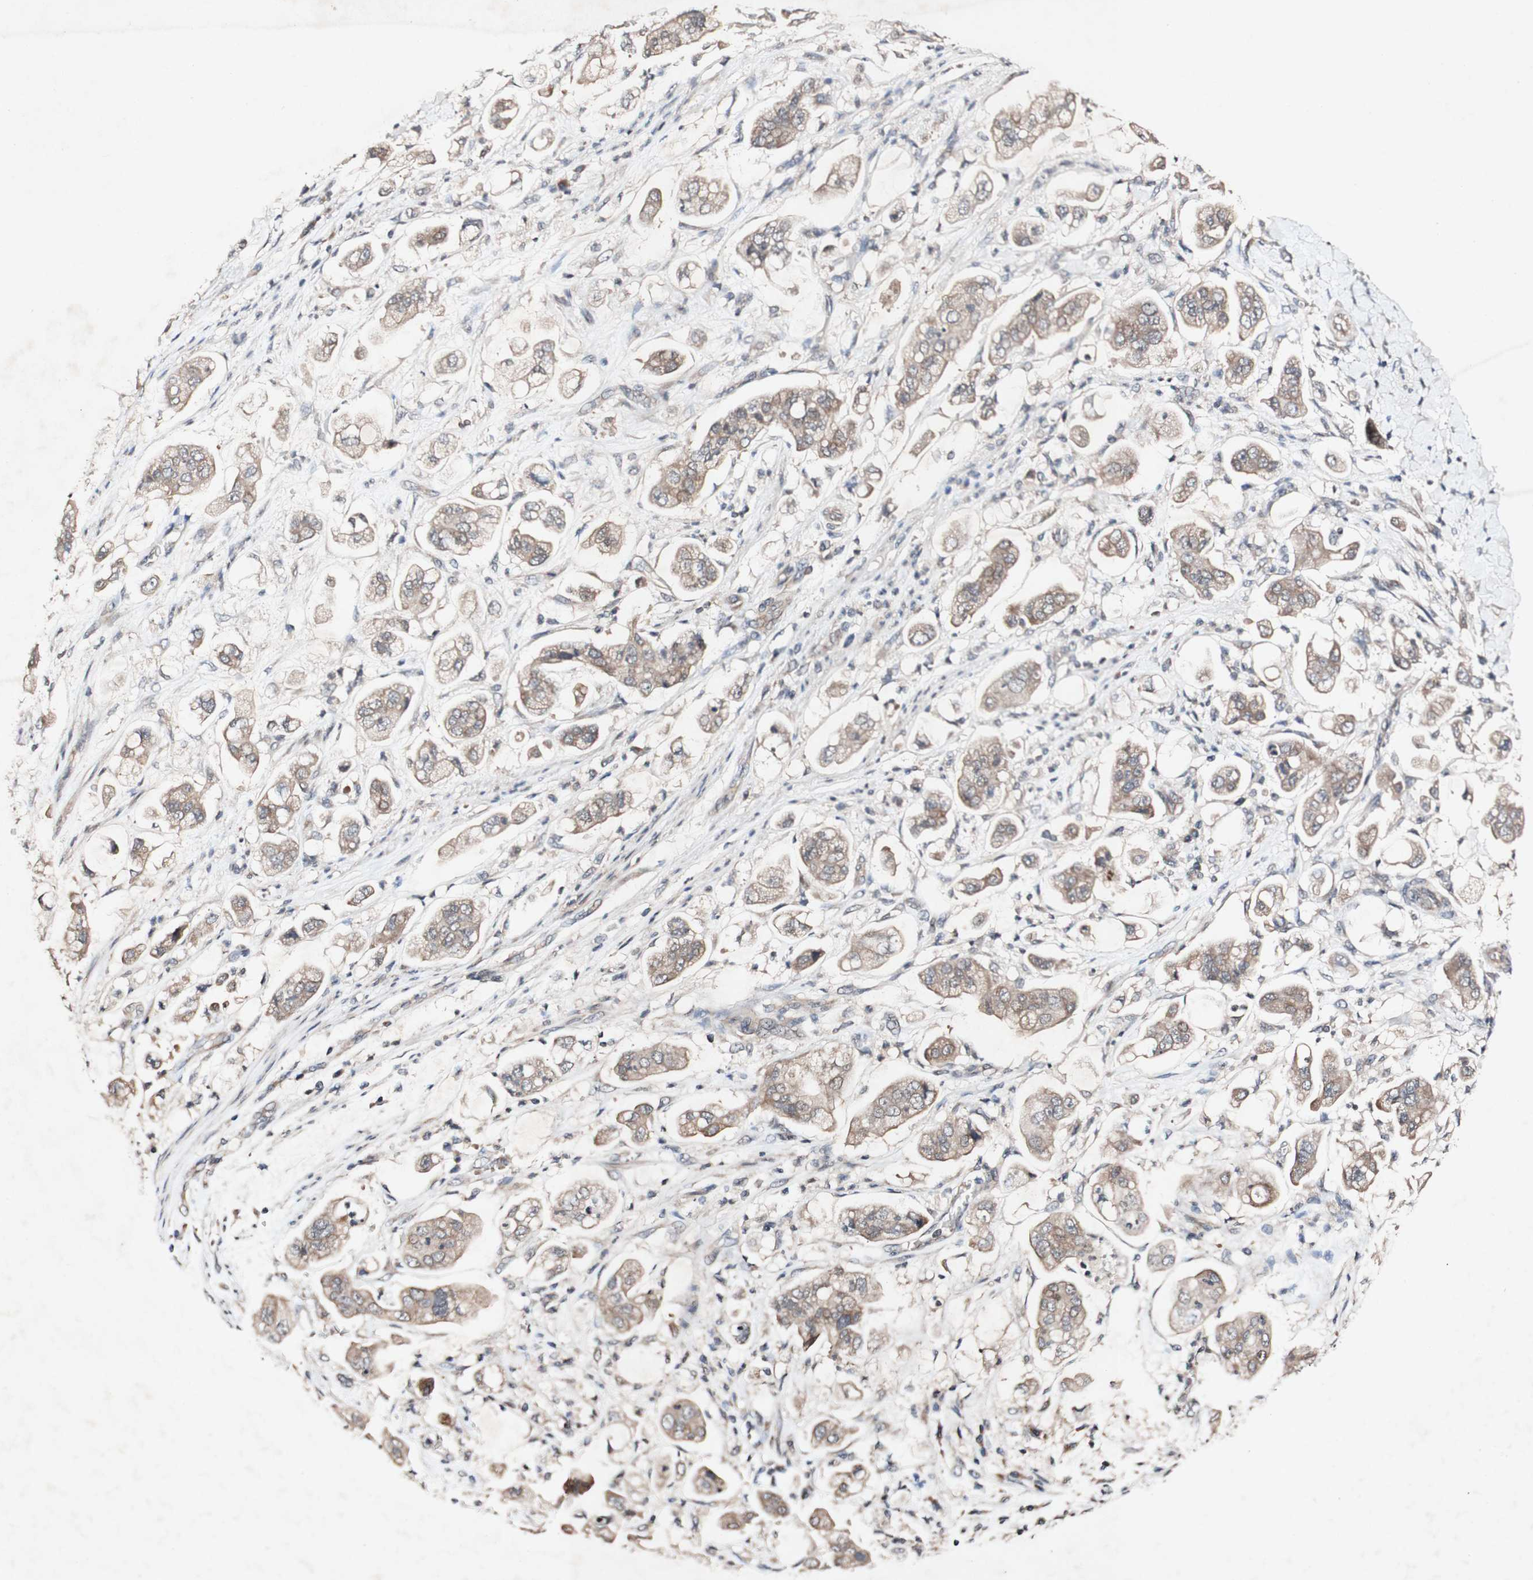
{"staining": {"intensity": "moderate", "quantity": ">75%", "location": "cytoplasmic/membranous"}, "tissue": "stomach cancer", "cell_type": "Tumor cells", "image_type": "cancer", "snomed": [{"axis": "morphology", "description": "Adenocarcinoma, NOS"}, {"axis": "topography", "description": "Stomach"}], "caption": "A brown stain labels moderate cytoplasmic/membranous expression of a protein in human stomach cancer (adenocarcinoma) tumor cells.", "gene": "PIN1", "patient": {"sex": "male", "age": 62}}